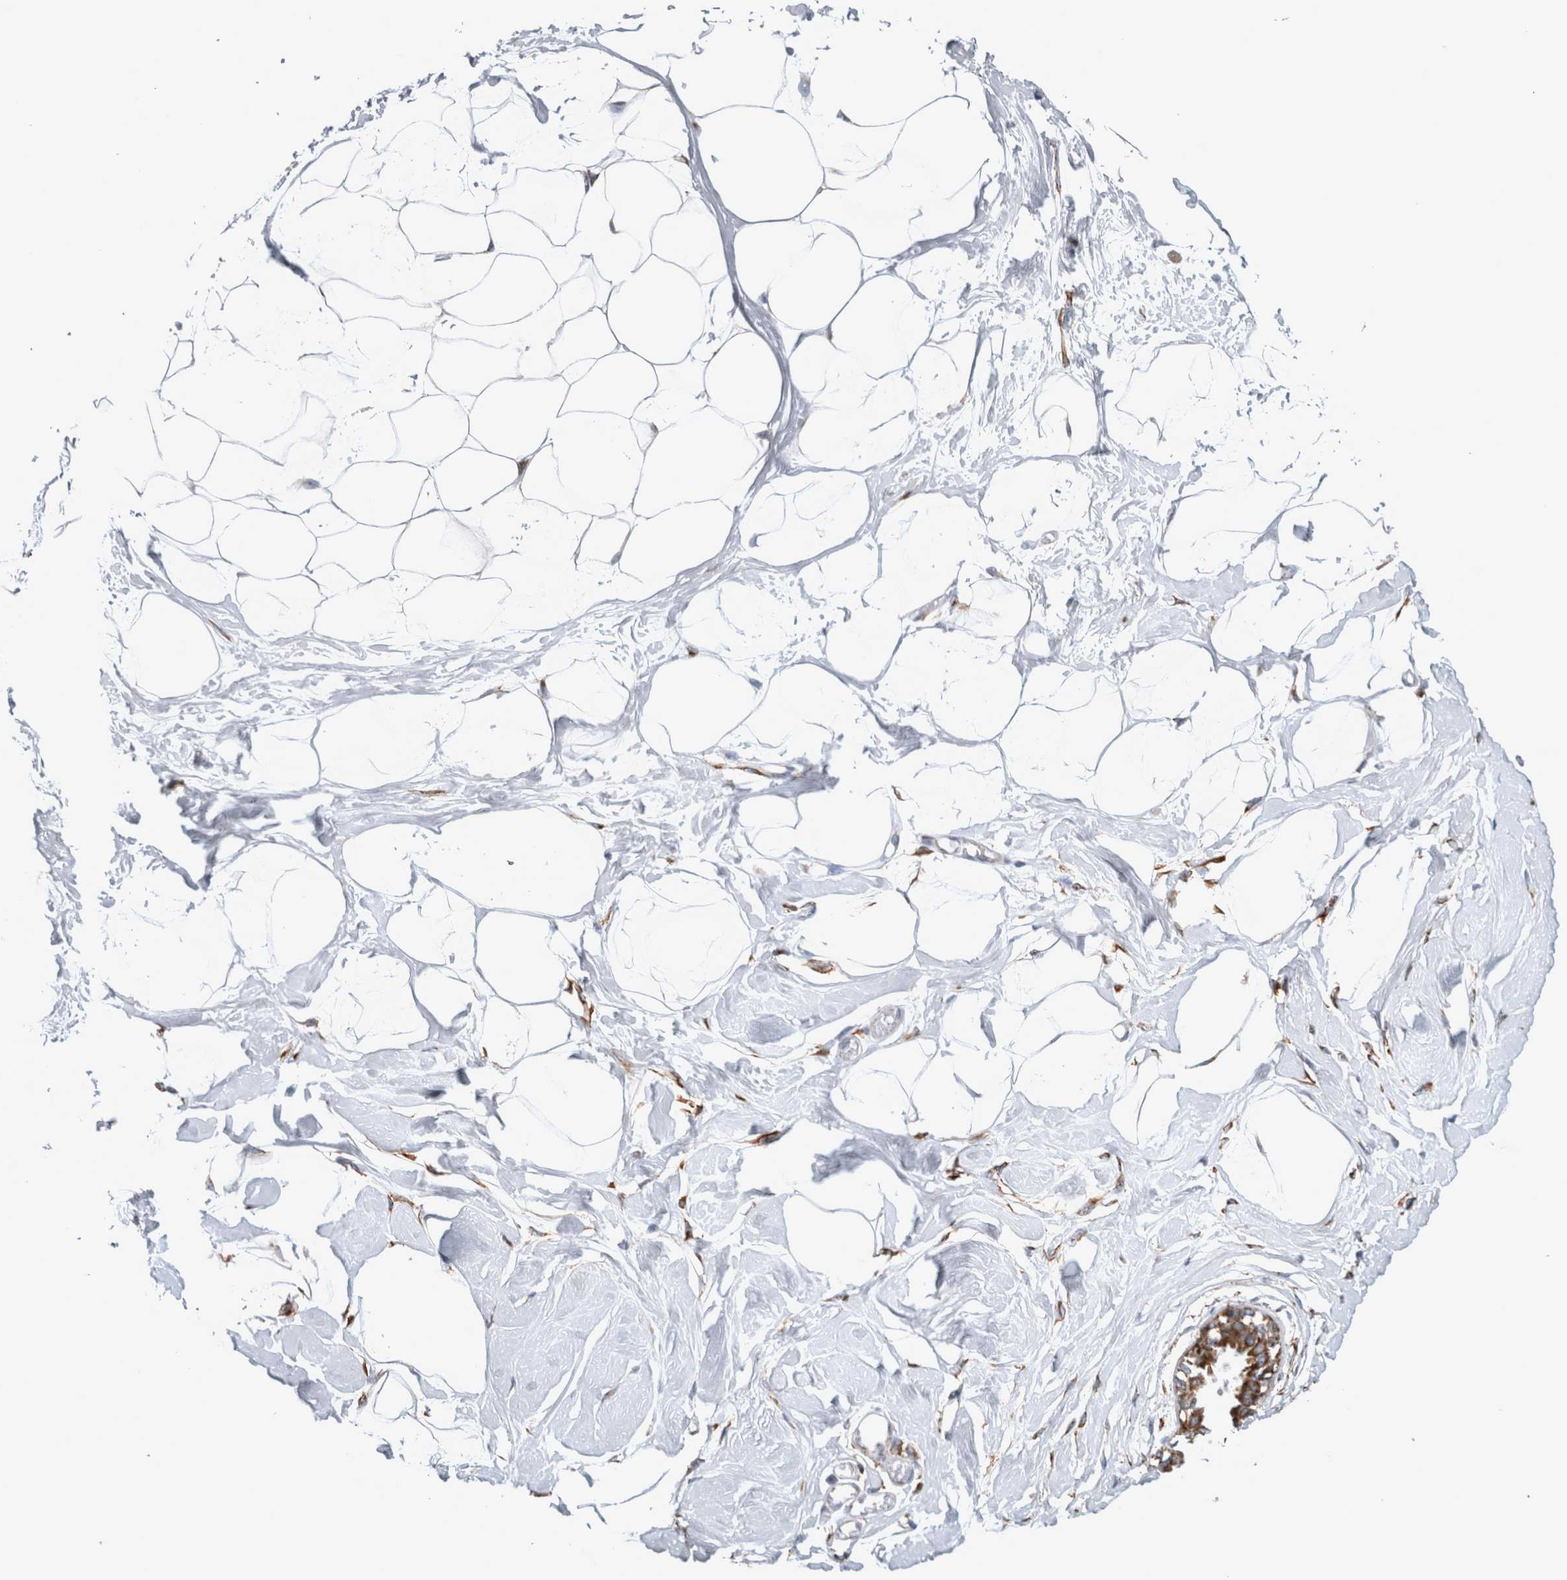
{"staining": {"intensity": "negative", "quantity": "none", "location": "none"}, "tissue": "breast", "cell_type": "Adipocytes", "image_type": "normal", "snomed": [{"axis": "morphology", "description": "Normal tissue, NOS"}, {"axis": "topography", "description": "Breast"}], "caption": "The photomicrograph shows no staining of adipocytes in benign breast.", "gene": "FHIP2B", "patient": {"sex": "female", "age": 45}}